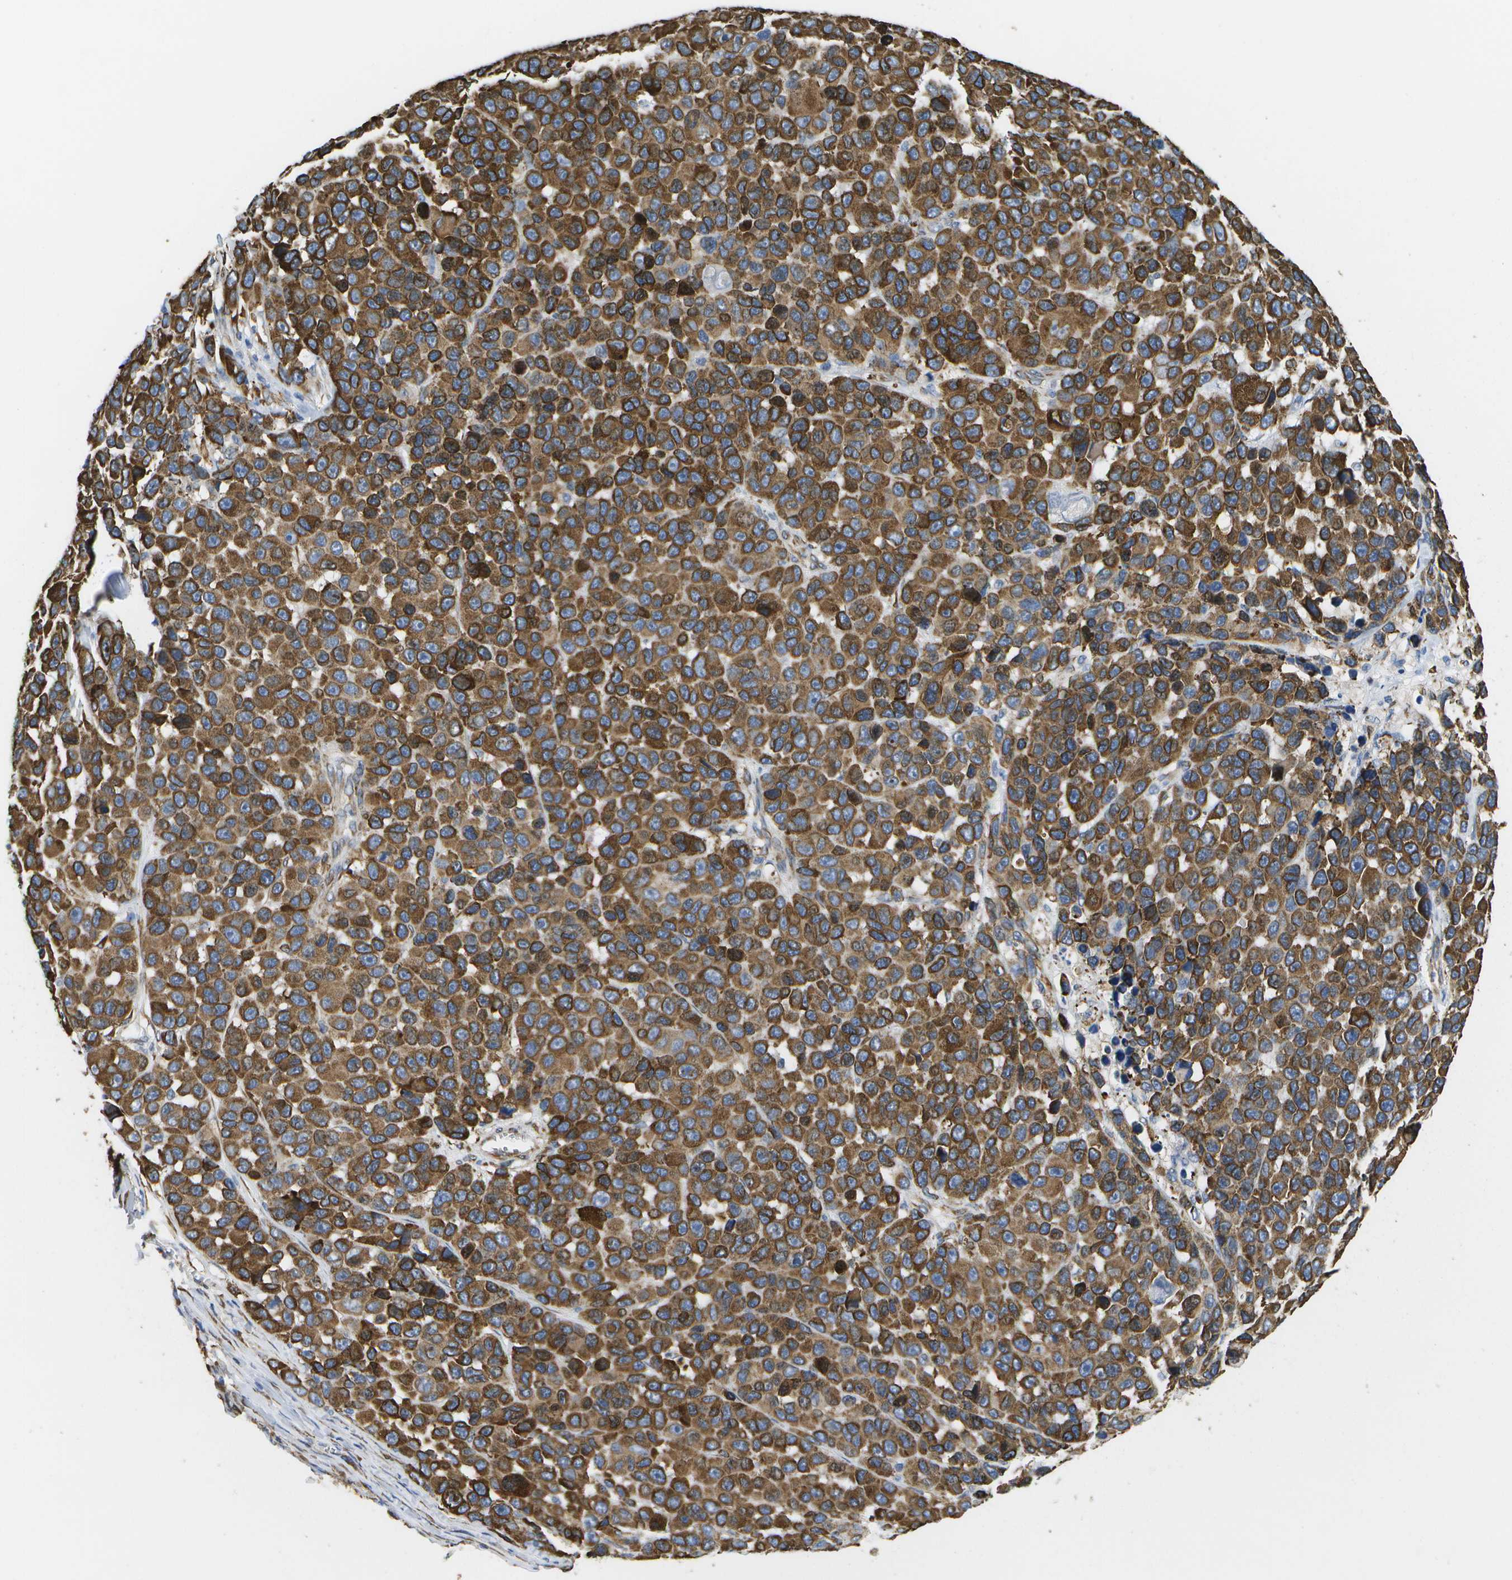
{"staining": {"intensity": "strong", "quantity": ">75%", "location": "cytoplasmic/membranous"}, "tissue": "melanoma", "cell_type": "Tumor cells", "image_type": "cancer", "snomed": [{"axis": "morphology", "description": "Malignant melanoma, NOS"}, {"axis": "topography", "description": "Skin"}], "caption": "IHC of human melanoma reveals high levels of strong cytoplasmic/membranous staining in about >75% of tumor cells.", "gene": "ZDHHC17", "patient": {"sex": "male", "age": 53}}